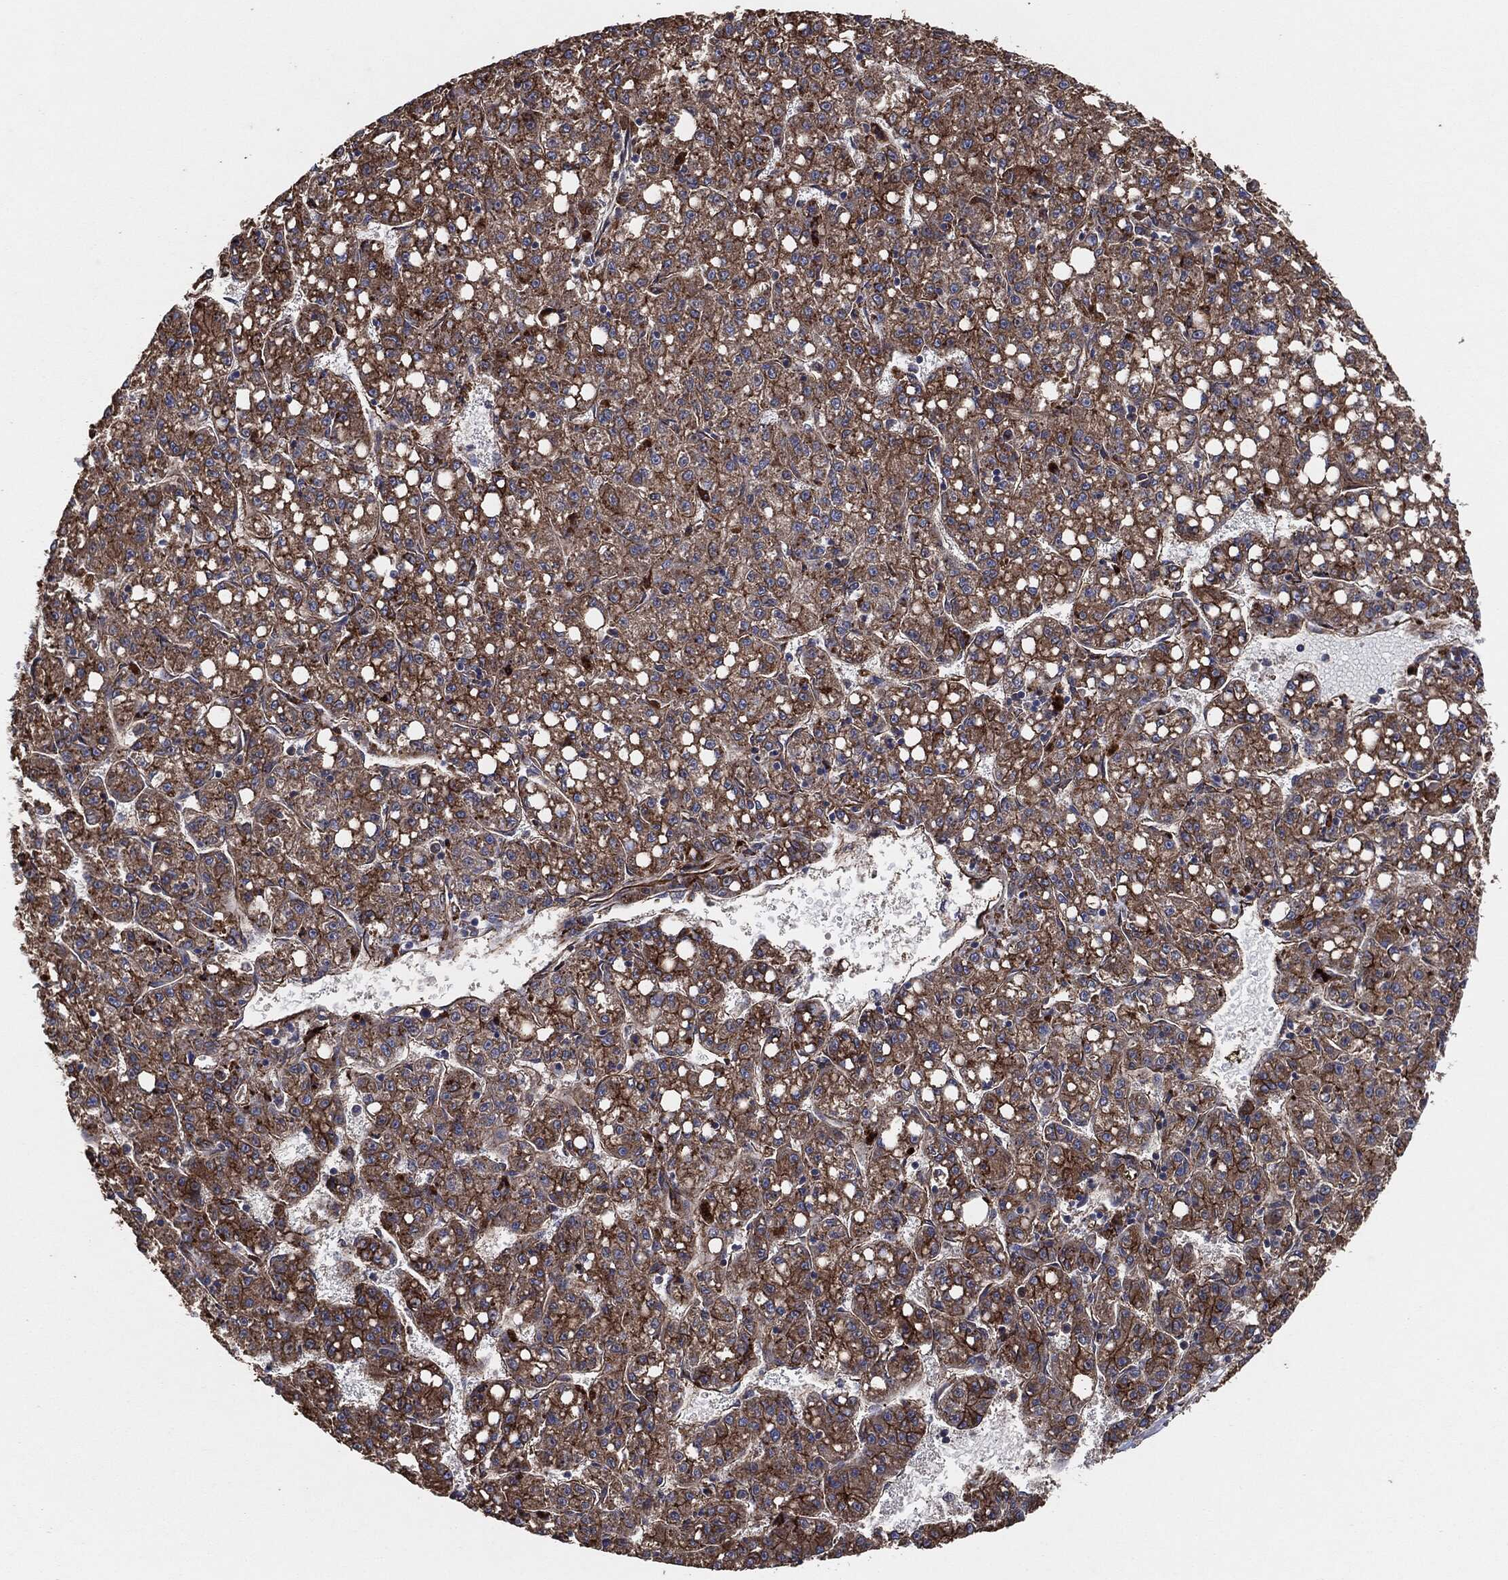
{"staining": {"intensity": "strong", "quantity": "25%-75%", "location": "cytoplasmic/membranous"}, "tissue": "liver cancer", "cell_type": "Tumor cells", "image_type": "cancer", "snomed": [{"axis": "morphology", "description": "Carcinoma, Hepatocellular, NOS"}, {"axis": "topography", "description": "Liver"}], "caption": "A photomicrograph of human liver hepatocellular carcinoma stained for a protein reveals strong cytoplasmic/membranous brown staining in tumor cells. (Stains: DAB in brown, nuclei in blue, Microscopy: brightfield microscopy at high magnification).", "gene": "CTNNA1", "patient": {"sex": "female", "age": 65}}